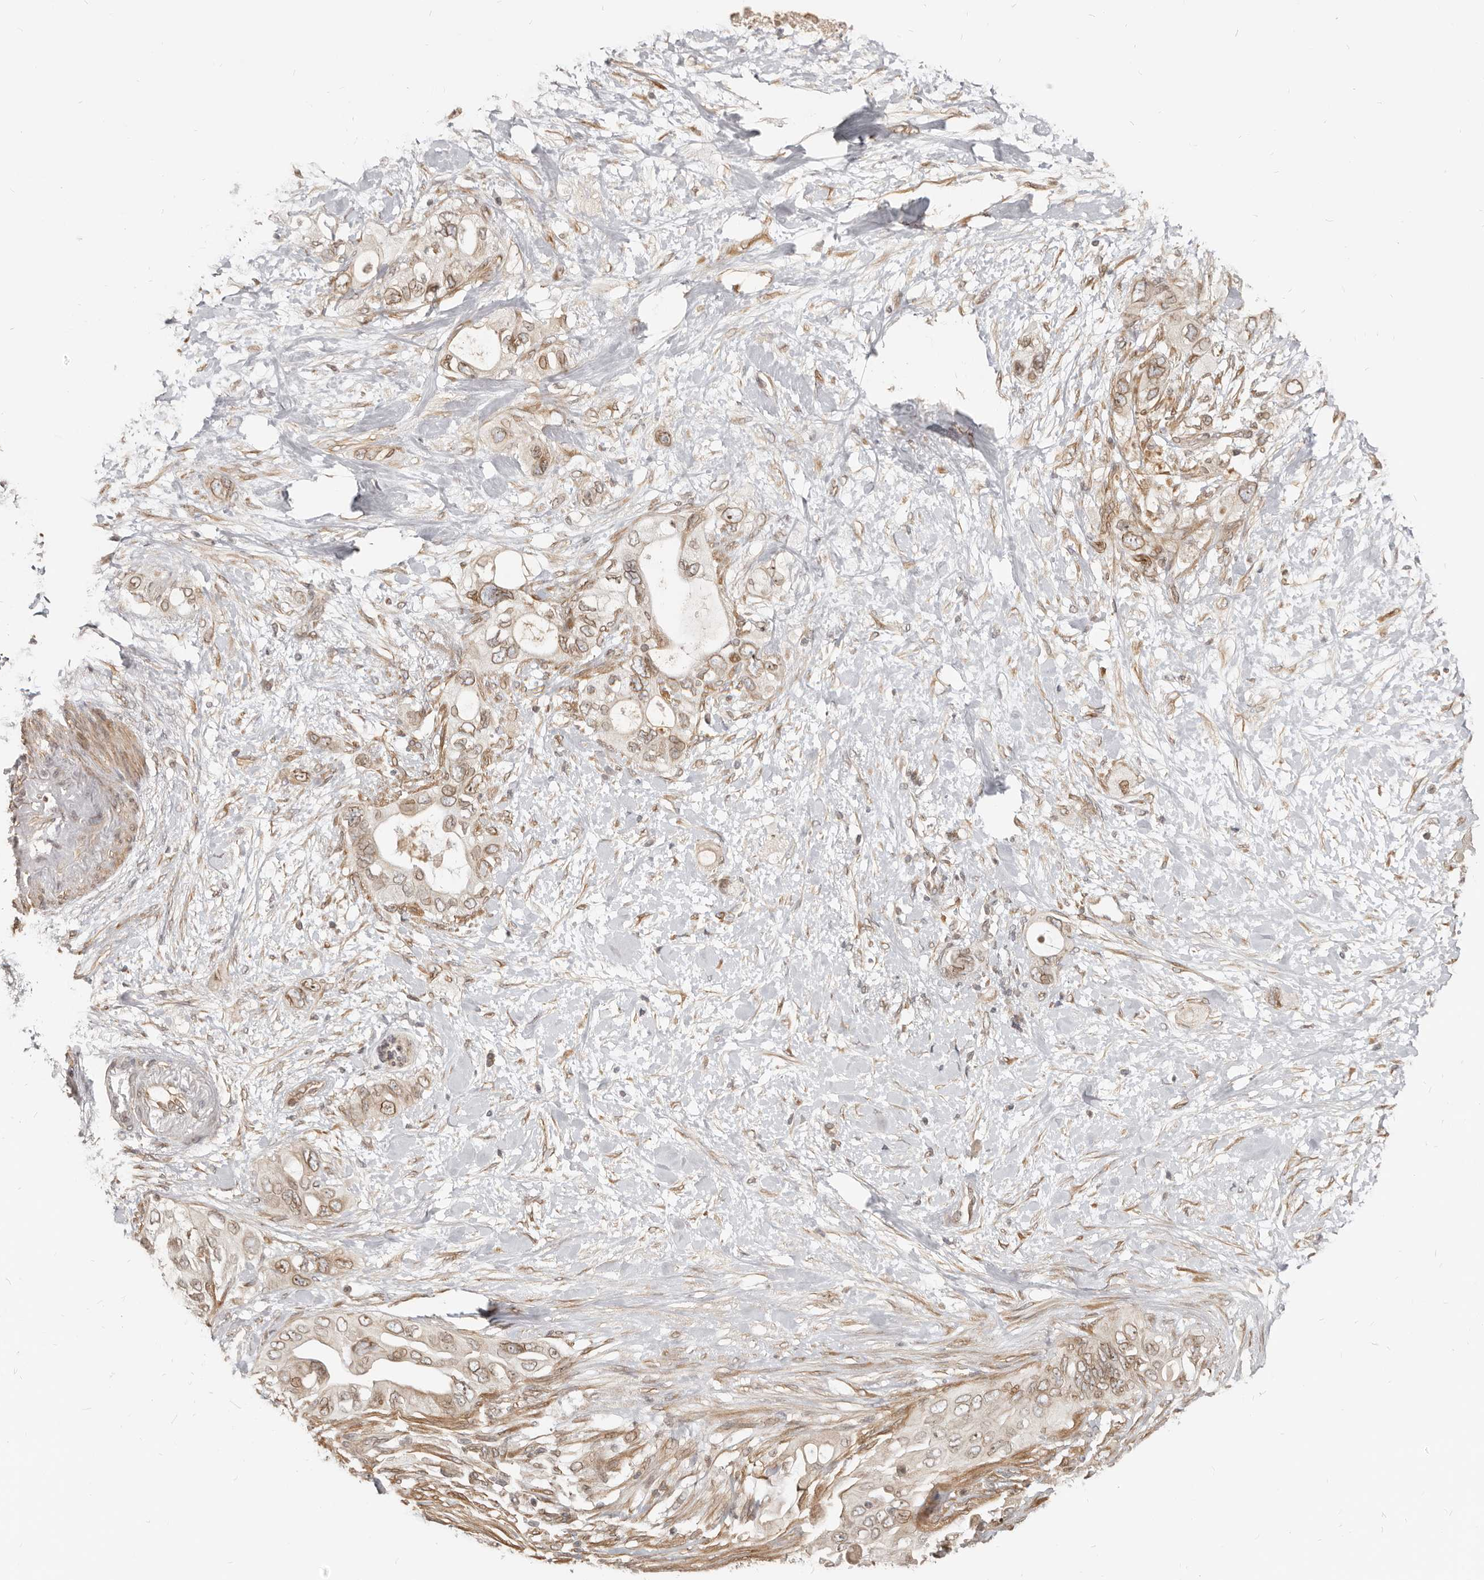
{"staining": {"intensity": "moderate", "quantity": ">75%", "location": "cytoplasmic/membranous,nuclear"}, "tissue": "pancreatic cancer", "cell_type": "Tumor cells", "image_type": "cancer", "snomed": [{"axis": "morphology", "description": "Adenocarcinoma, NOS"}, {"axis": "topography", "description": "Pancreas"}], "caption": "A high-resolution photomicrograph shows immunohistochemistry (IHC) staining of pancreatic cancer (adenocarcinoma), which reveals moderate cytoplasmic/membranous and nuclear positivity in about >75% of tumor cells.", "gene": "NUP153", "patient": {"sex": "female", "age": 56}}